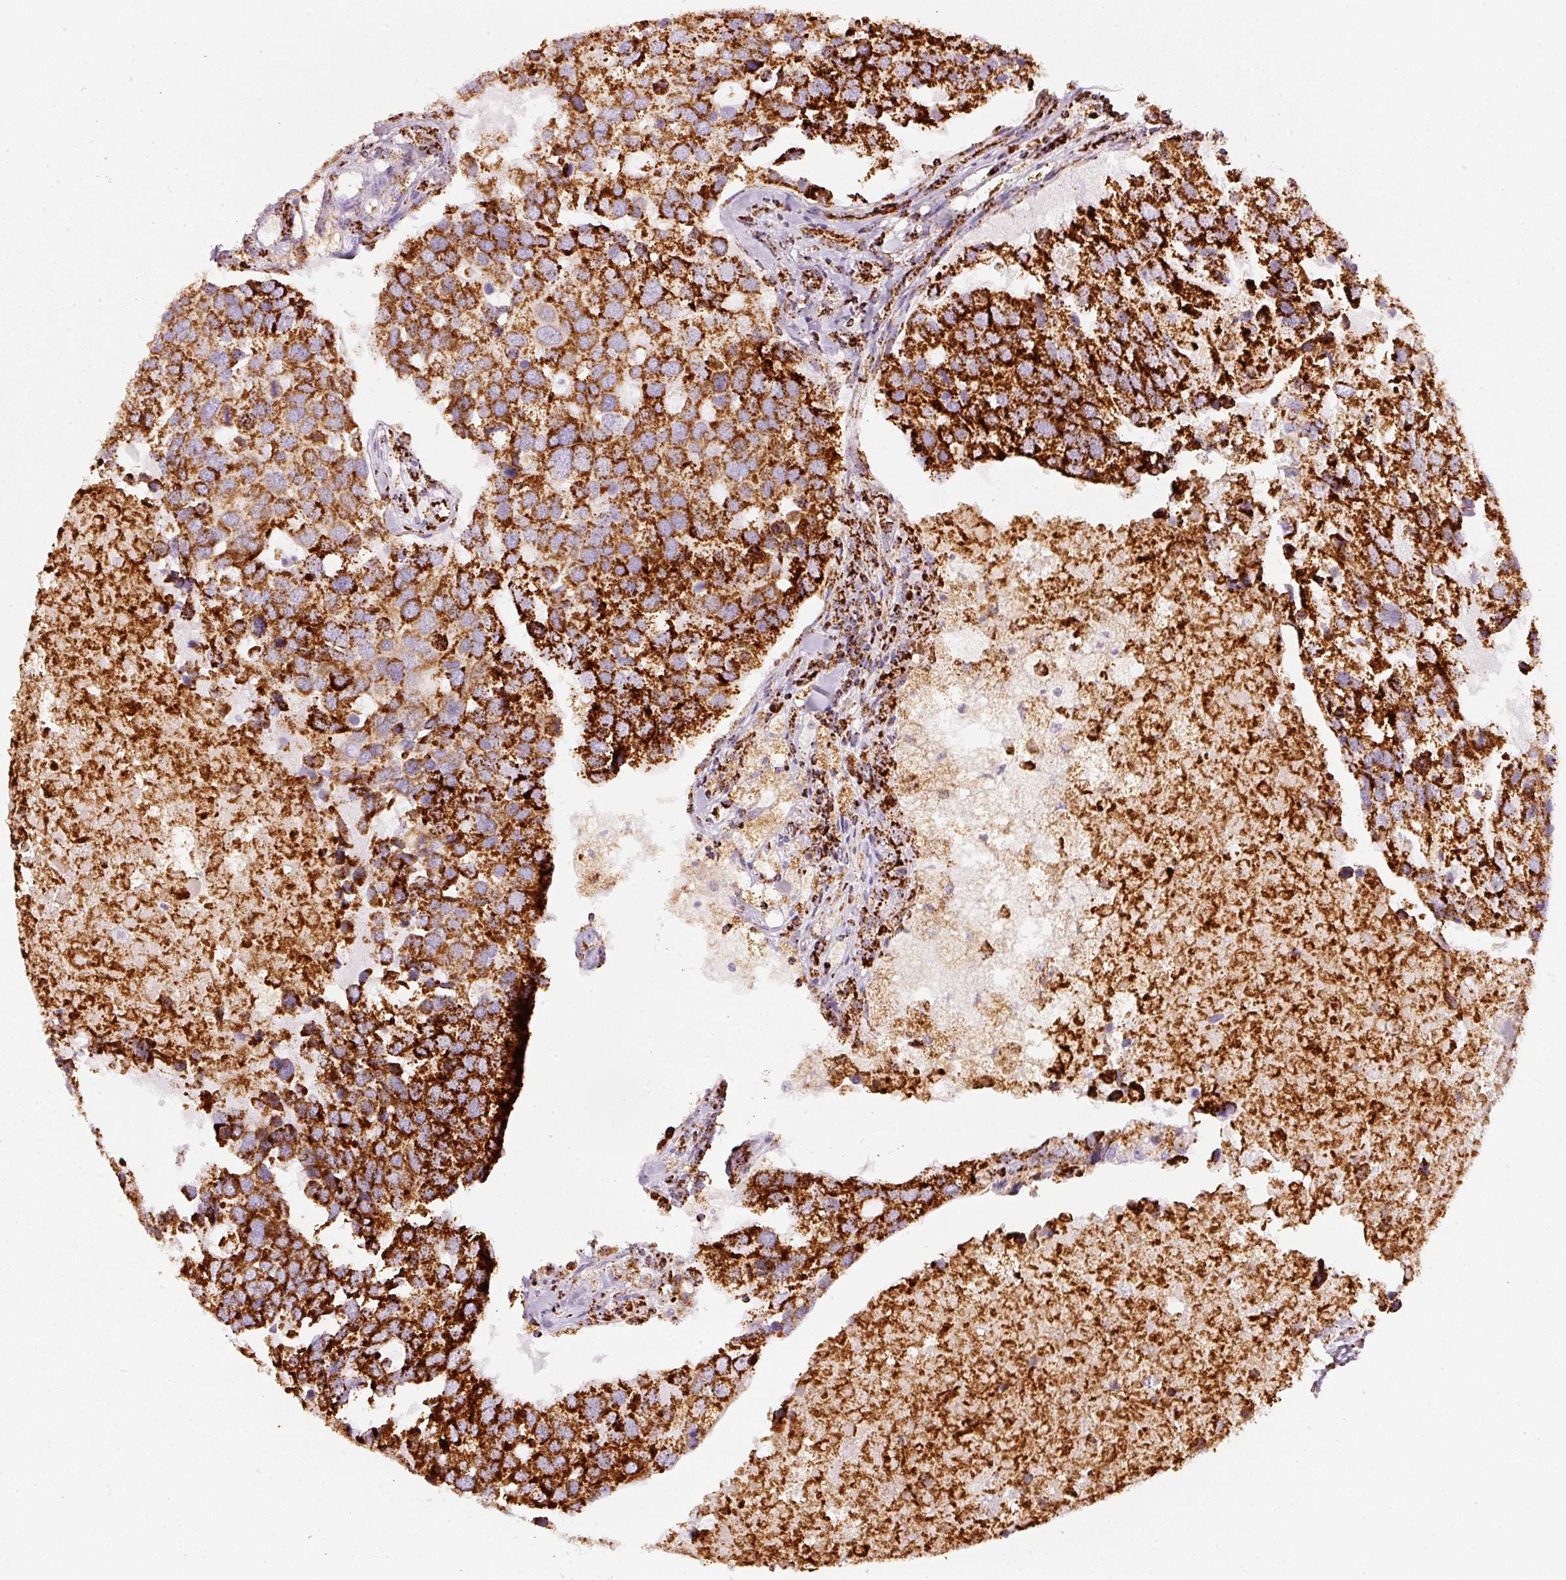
{"staining": {"intensity": "strong", "quantity": ">75%", "location": "cytoplasmic/membranous"}, "tissue": "breast cancer", "cell_type": "Tumor cells", "image_type": "cancer", "snomed": [{"axis": "morphology", "description": "Duct carcinoma"}, {"axis": "topography", "description": "Breast"}], "caption": "Brown immunohistochemical staining in human breast infiltrating ductal carcinoma exhibits strong cytoplasmic/membranous staining in about >75% of tumor cells.", "gene": "MT-CO2", "patient": {"sex": "female", "age": 83}}